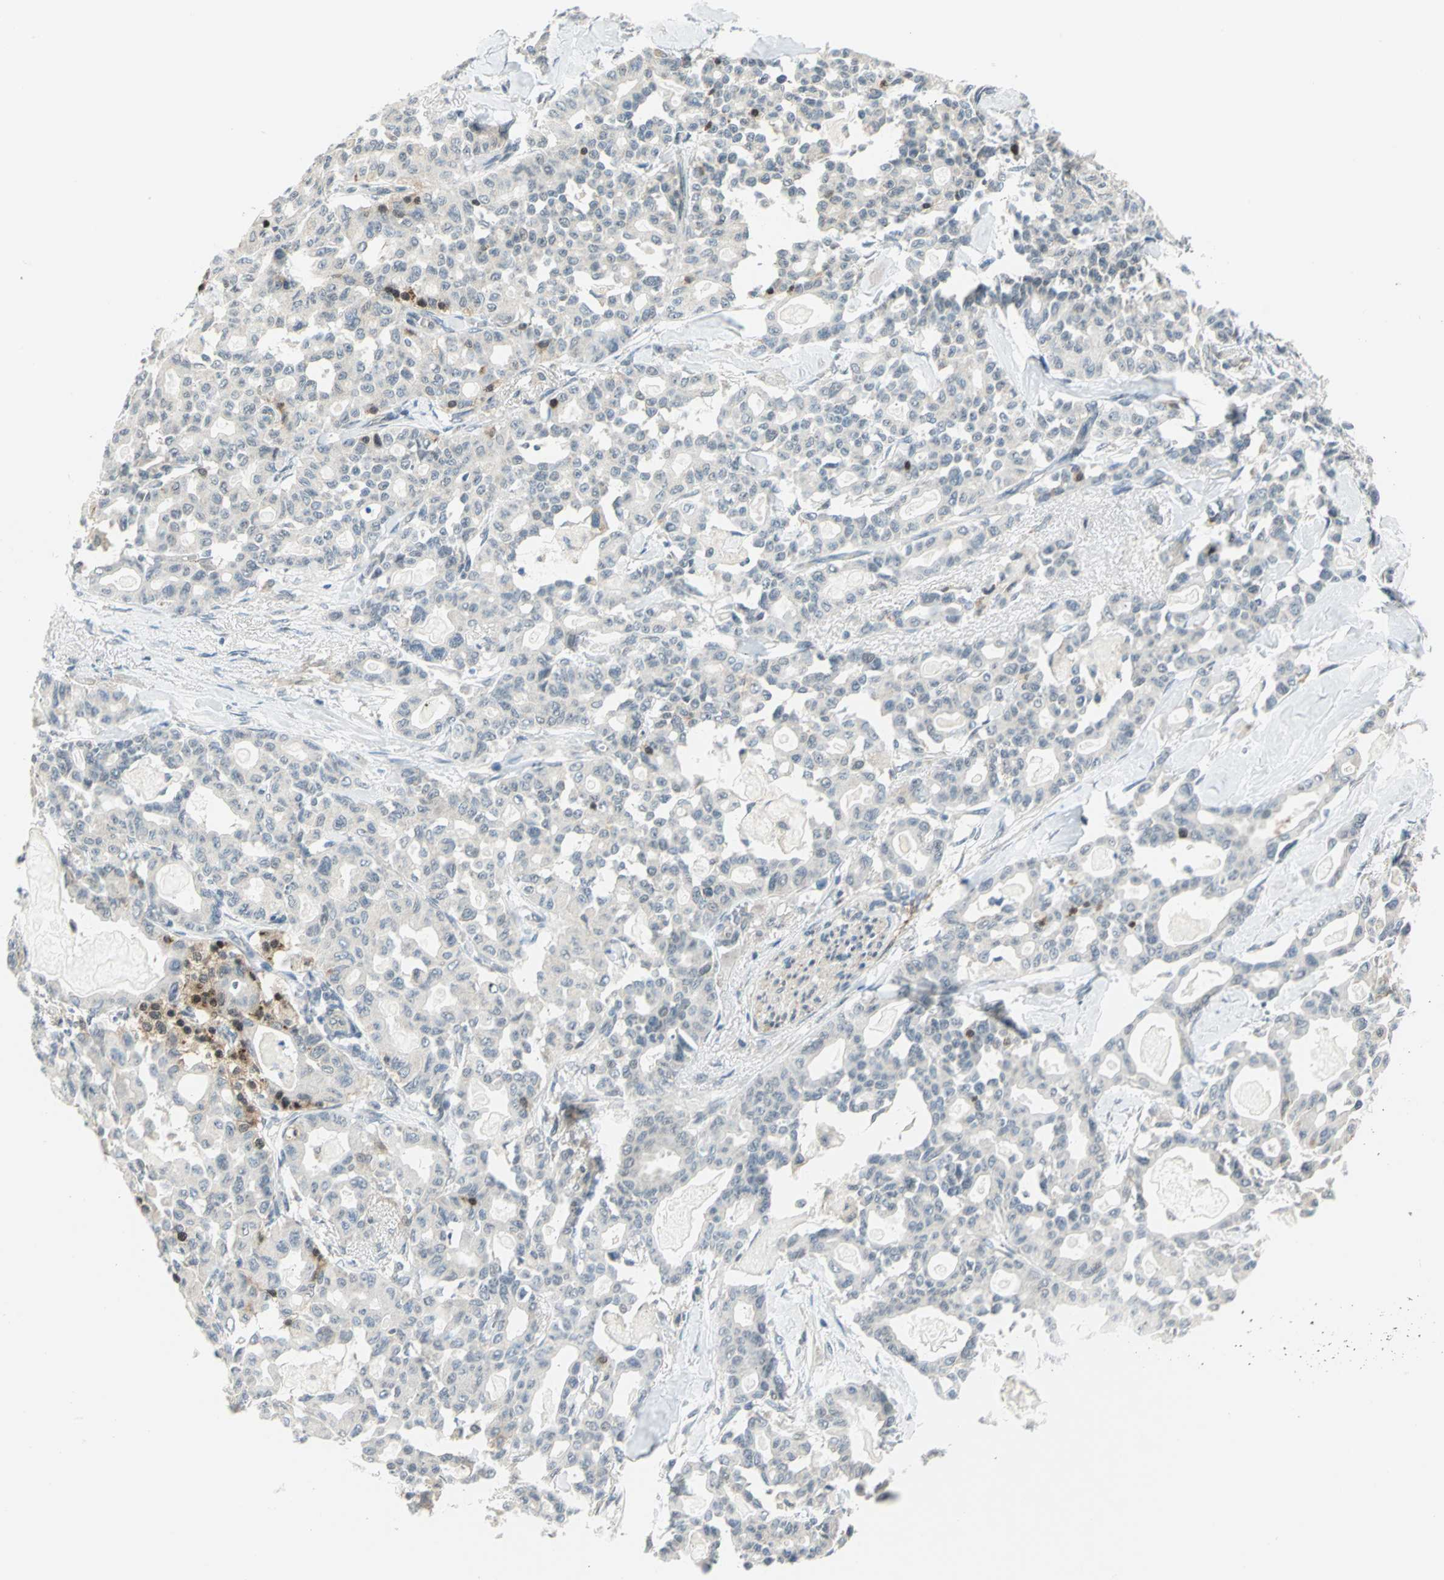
{"staining": {"intensity": "negative", "quantity": "none", "location": "none"}, "tissue": "pancreatic cancer", "cell_type": "Tumor cells", "image_type": "cancer", "snomed": [{"axis": "morphology", "description": "Adenocarcinoma, NOS"}, {"axis": "topography", "description": "Pancreas"}], "caption": "This micrograph is of pancreatic adenocarcinoma stained with immunohistochemistry (IHC) to label a protein in brown with the nuclei are counter-stained blue. There is no staining in tumor cells. (DAB (3,3'-diaminobenzidine) immunohistochemistry (IHC) with hematoxylin counter stain).", "gene": "PIN1", "patient": {"sex": "male", "age": 63}}